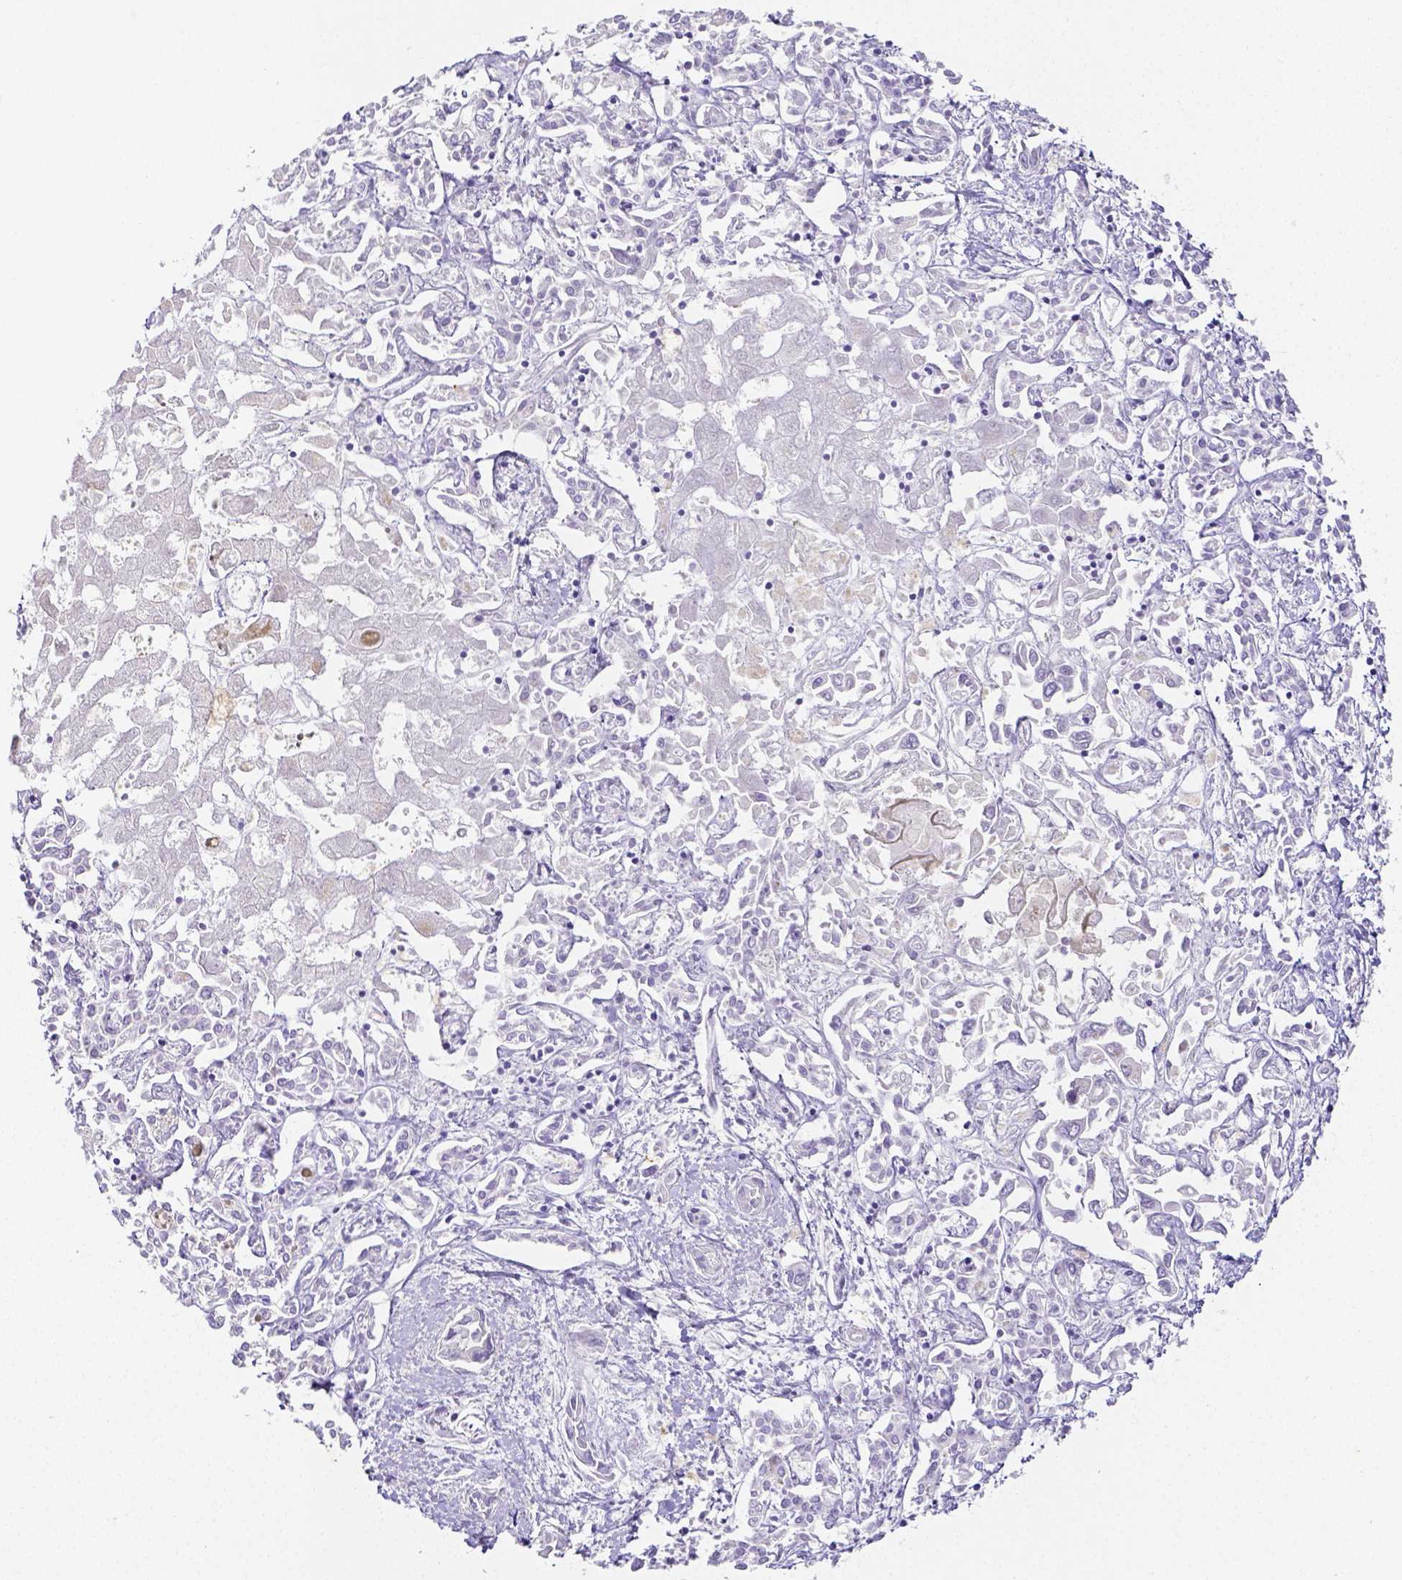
{"staining": {"intensity": "negative", "quantity": "none", "location": "none"}, "tissue": "liver cancer", "cell_type": "Tumor cells", "image_type": "cancer", "snomed": [{"axis": "morphology", "description": "Cholangiocarcinoma"}, {"axis": "topography", "description": "Liver"}], "caption": "This photomicrograph is of liver cancer (cholangiocarcinoma) stained with IHC to label a protein in brown with the nuclei are counter-stained blue. There is no positivity in tumor cells.", "gene": "ARHGAP36", "patient": {"sex": "female", "age": 64}}